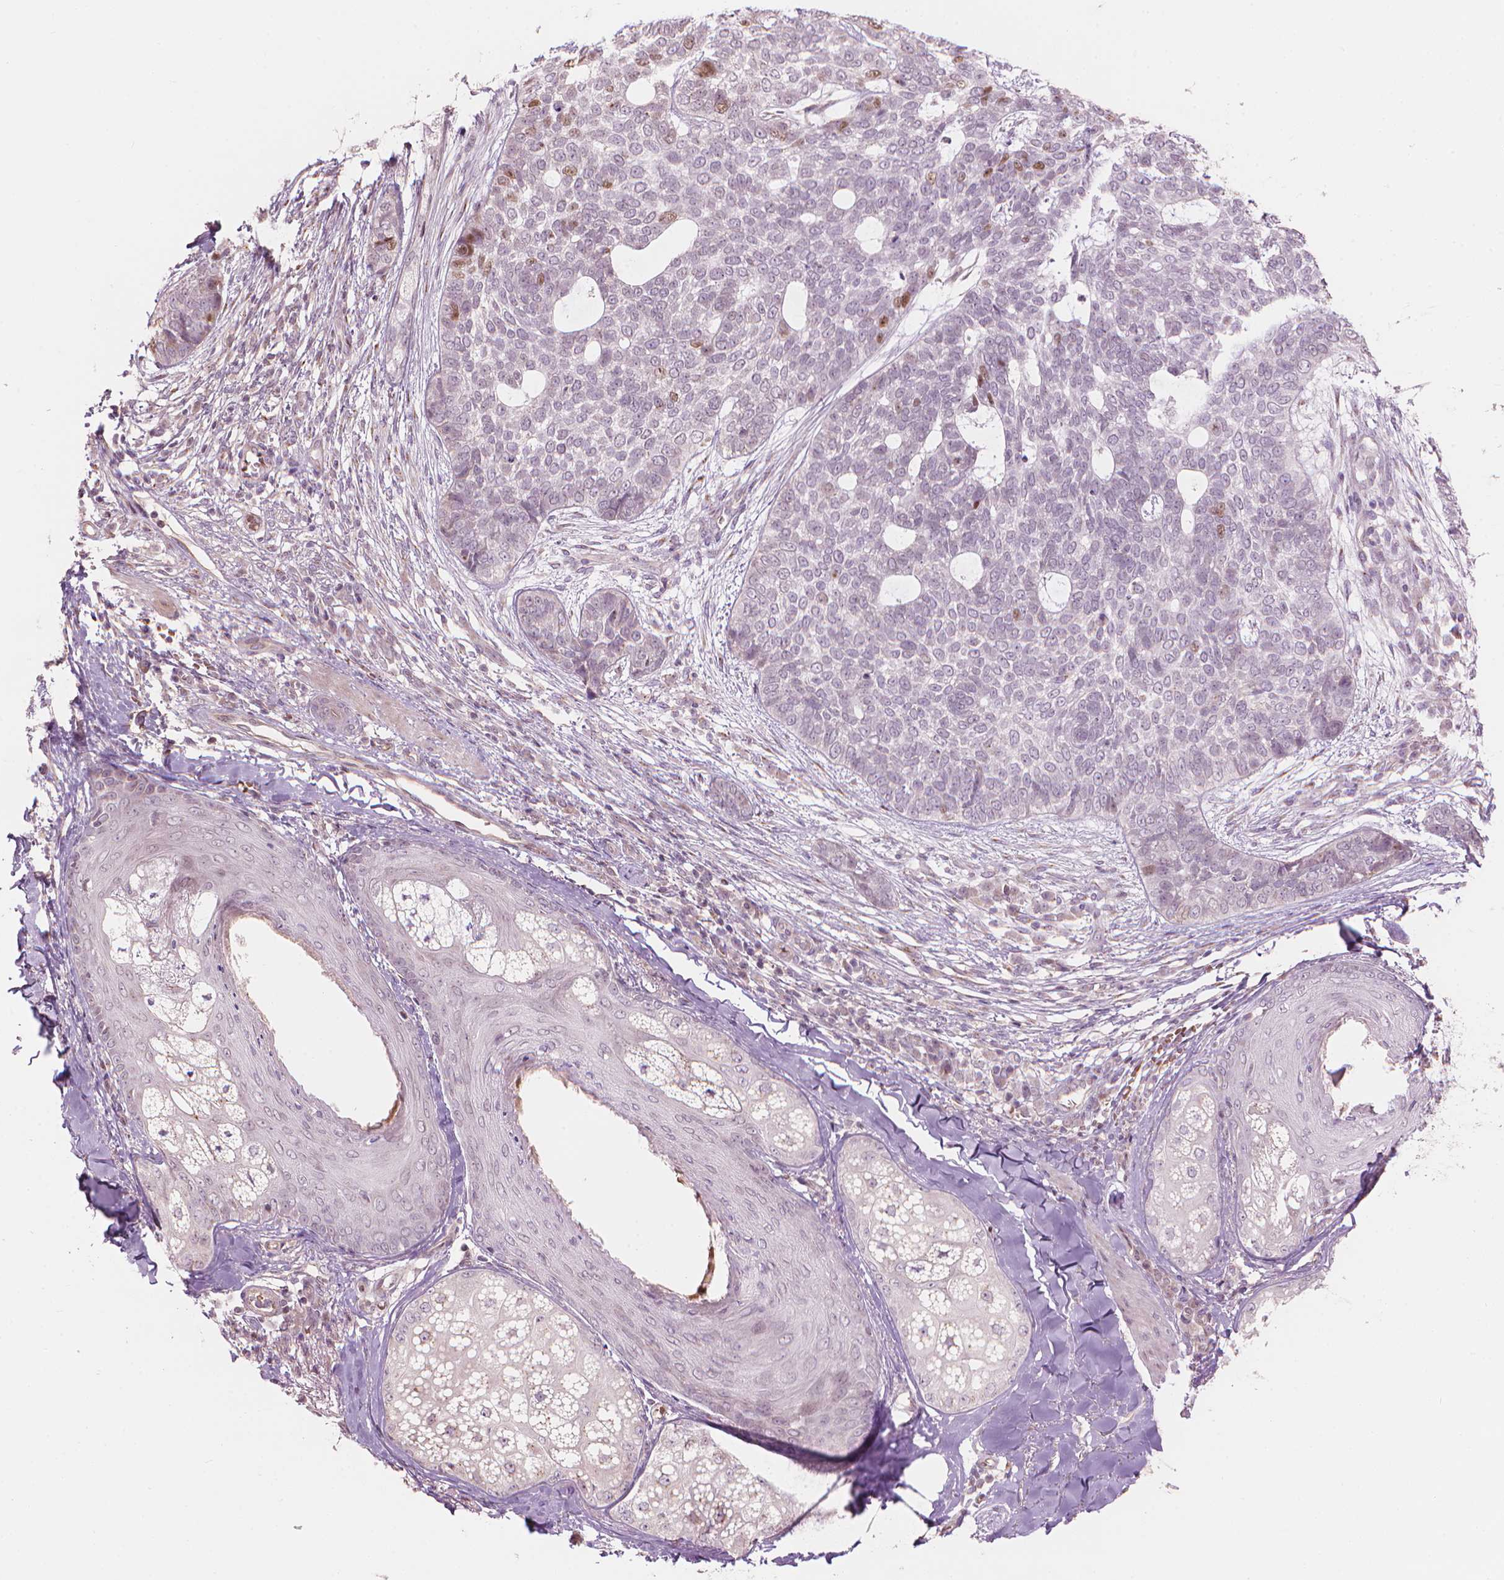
{"staining": {"intensity": "moderate", "quantity": "<25%", "location": "nuclear"}, "tissue": "skin cancer", "cell_type": "Tumor cells", "image_type": "cancer", "snomed": [{"axis": "morphology", "description": "Basal cell carcinoma"}, {"axis": "topography", "description": "Skin"}], "caption": "Skin basal cell carcinoma stained for a protein (brown) exhibits moderate nuclear positive positivity in about <25% of tumor cells.", "gene": "IFFO1", "patient": {"sex": "female", "age": 69}}